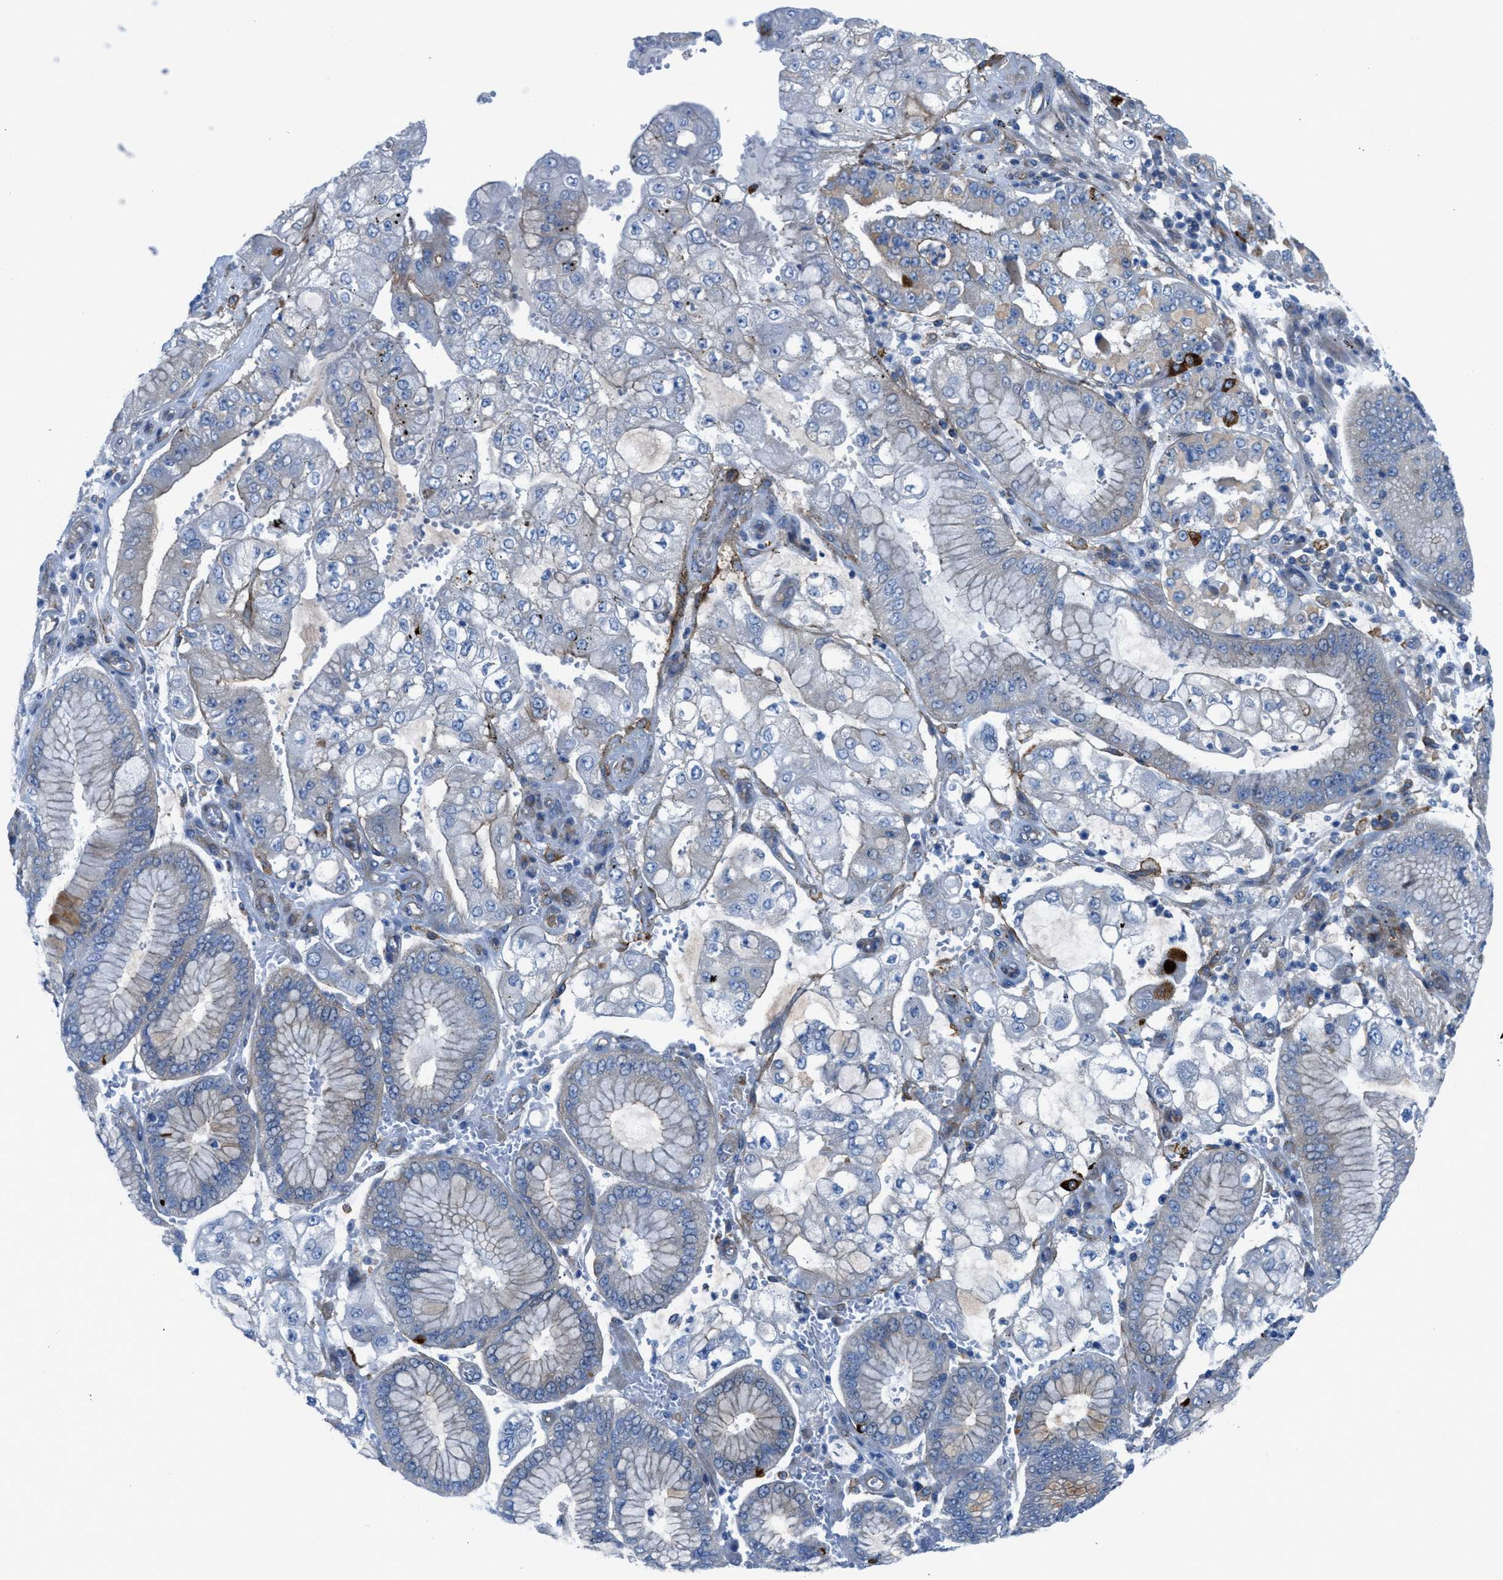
{"staining": {"intensity": "weak", "quantity": "<25%", "location": "cytoplasmic/membranous"}, "tissue": "stomach cancer", "cell_type": "Tumor cells", "image_type": "cancer", "snomed": [{"axis": "morphology", "description": "Adenocarcinoma, NOS"}, {"axis": "topography", "description": "Stomach"}], "caption": "Immunohistochemistry (IHC) histopathology image of human stomach cancer stained for a protein (brown), which demonstrates no expression in tumor cells.", "gene": "EGFR", "patient": {"sex": "male", "age": 76}}